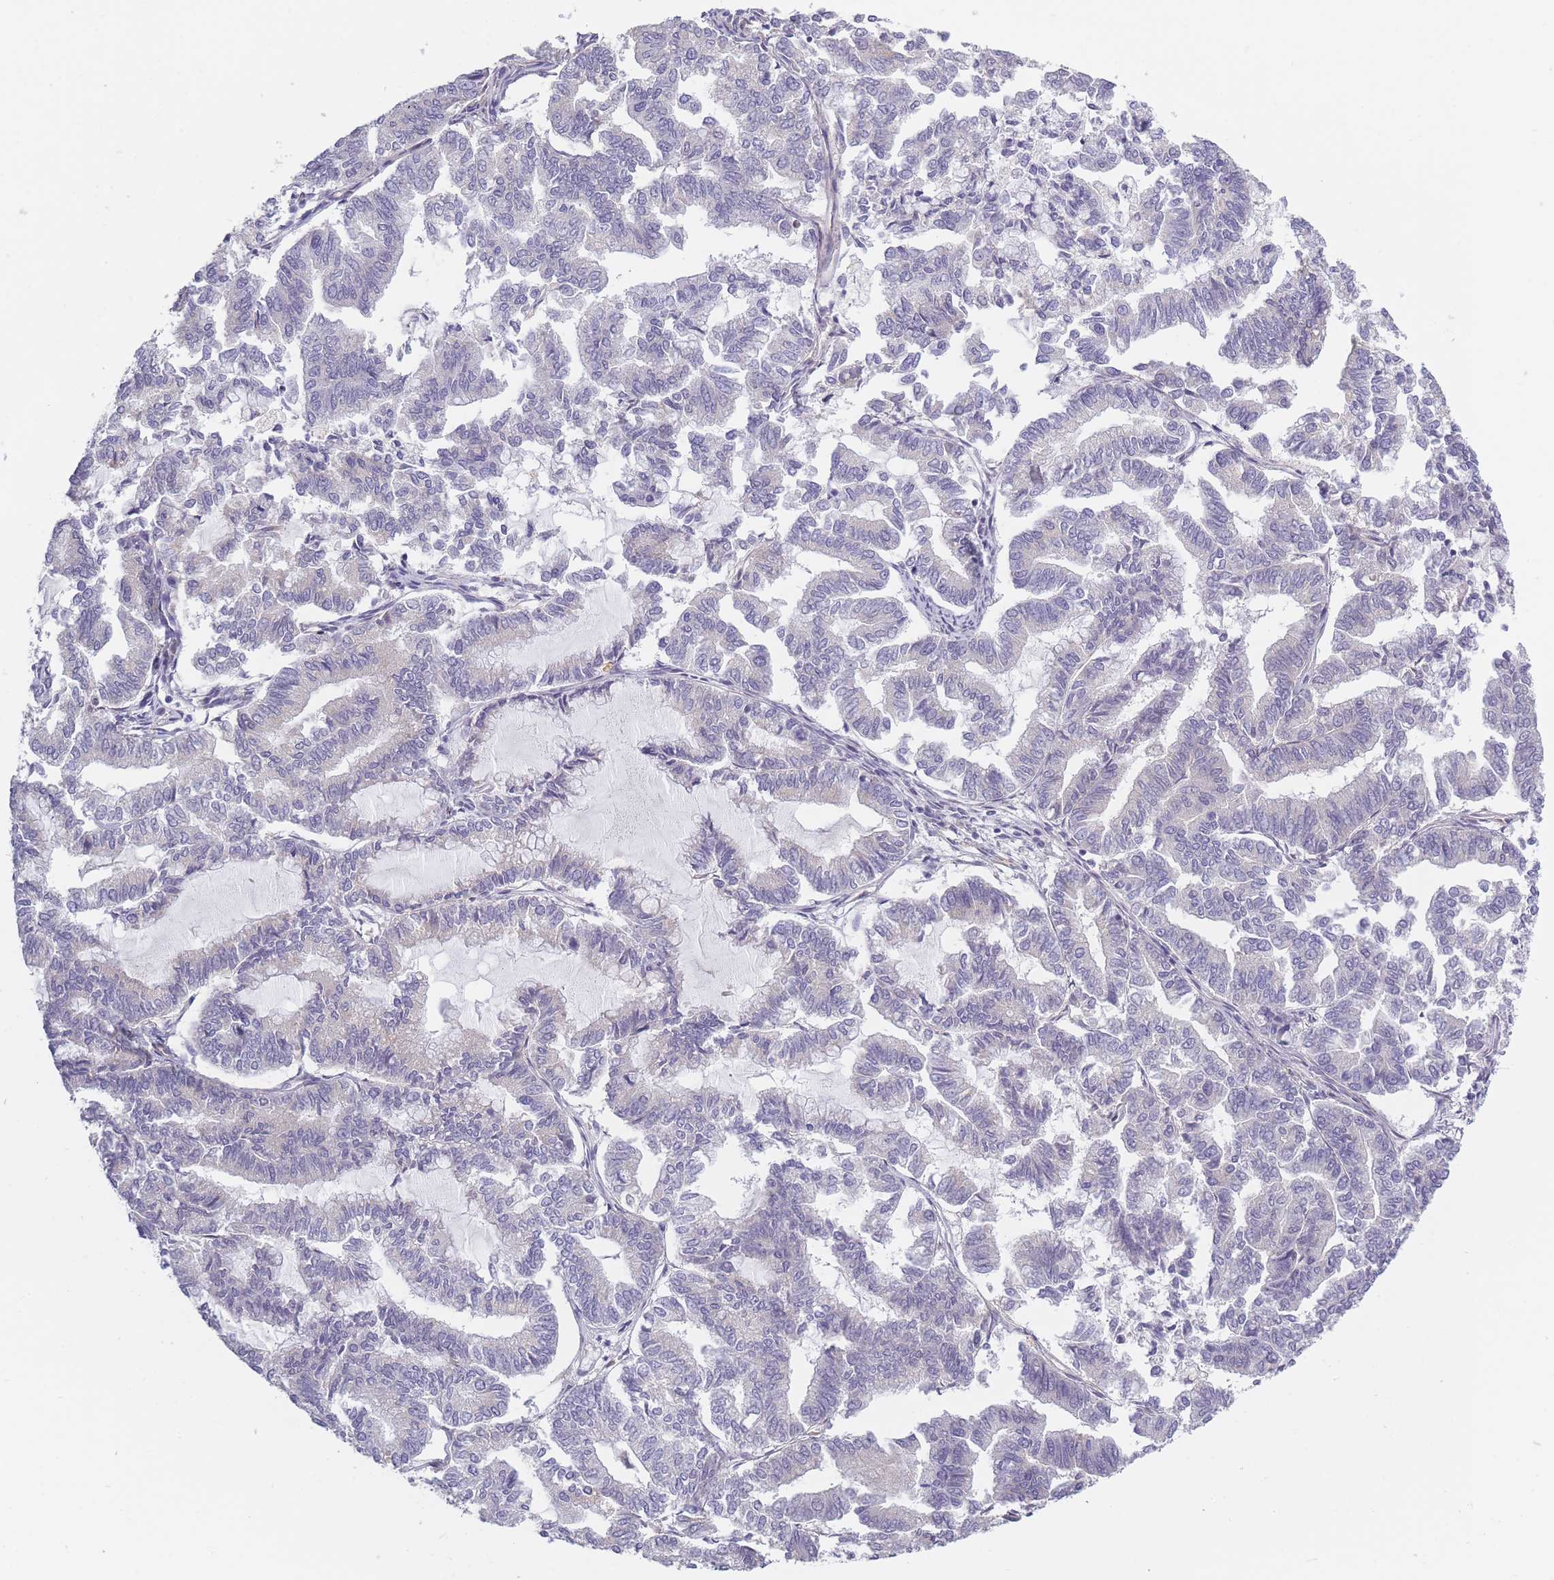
{"staining": {"intensity": "negative", "quantity": "none", "location": "none"}, "tissue": "endometrial cancer", "cell_type": "Tumor cells", "image_type": "cancer", "snomed": [{"axis": "morphology", "description": "Adenocarcinoma, NOS"}, {"axis": "topography", "description": "Endometrium"}], "caption": "Adenocarcinoma (endometrial) stained for a protein using immunohistochemistry (IHC) exhibits no staining tumor cells.", "gene": "AP3M2", "patient": {"sex": "female", "age": 79}}